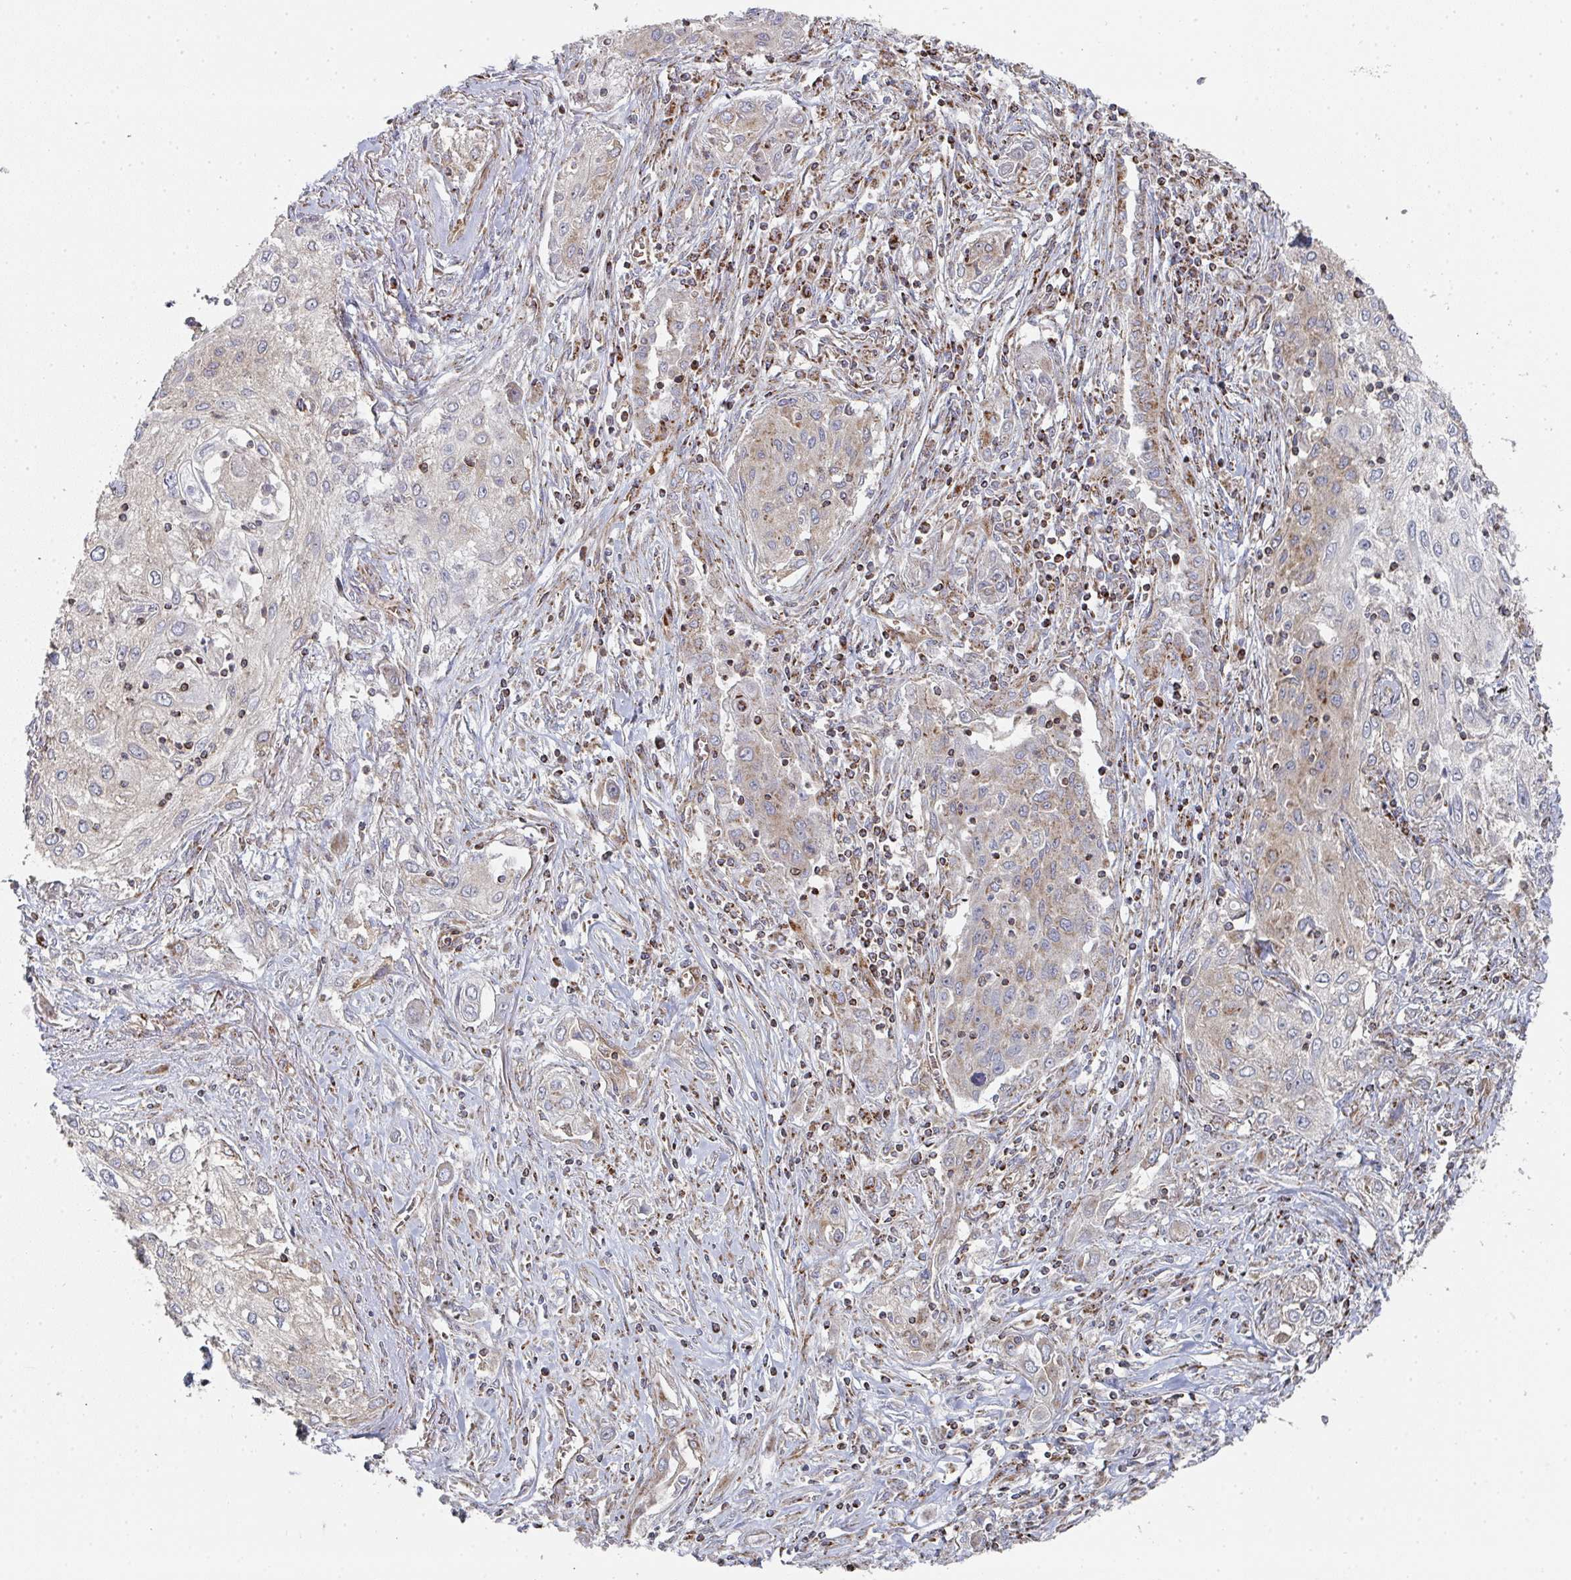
{"staining": {"intensity": "weak", "quantity": "25%-75%", "location": "cytoplasmic/membranous"}, "tissue": "lung cancer", "cell_type": "Tumor cells", "image_type": "cancer", "snomed": [{"axis": "morphology", "description": "Squamous cell carcinoma, NOS"}, {"axis": "topography", "description": "Lung"}], "caption": "This micrograph shows immunohistochemistry (IHC) staining of lung cancer, with low weak cytoplasmic/membranous expression in approximately 25%-75% of tumor cells.", "gene": "ZNF526", "patient": {"sex": "female", "age": 69}}